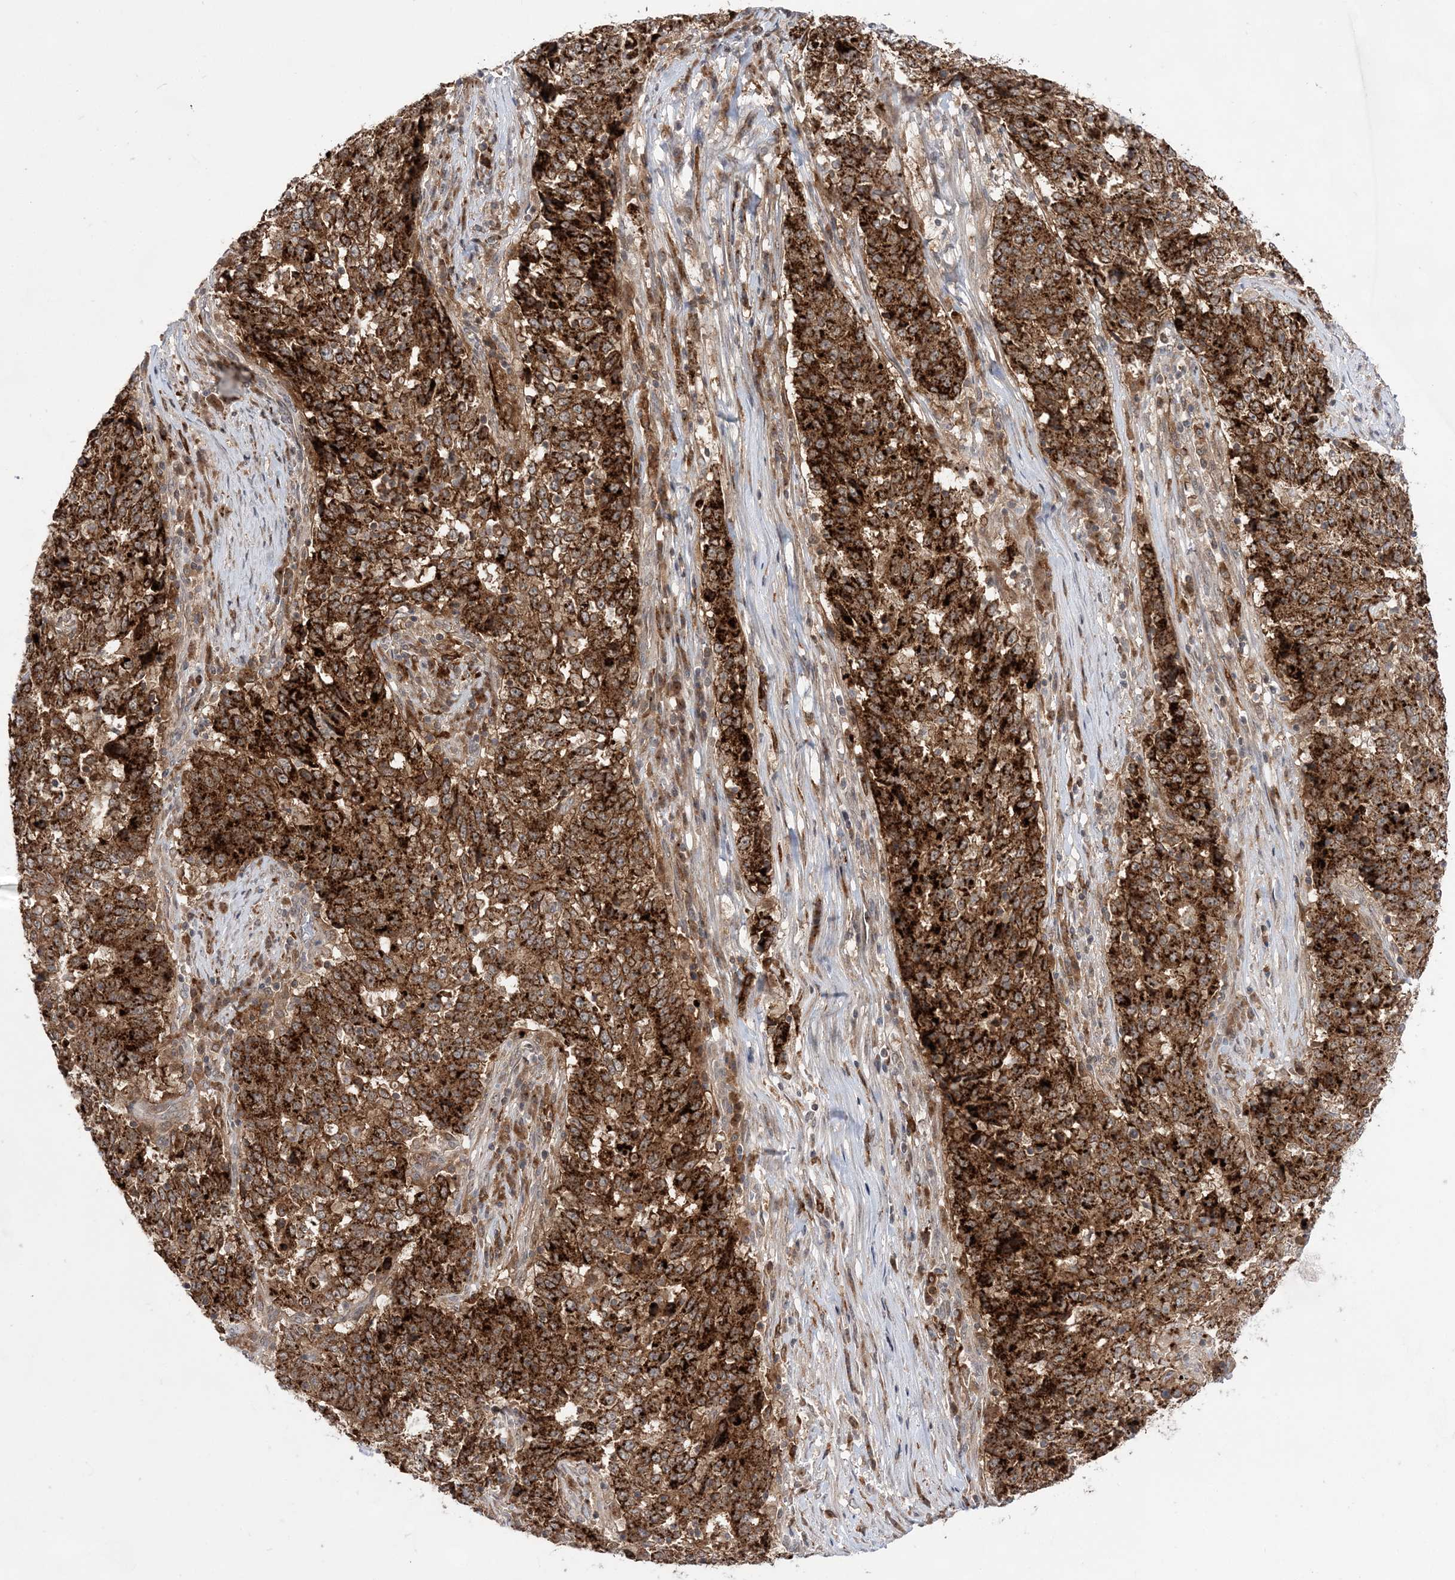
{"staining": {"intensity": "strong", "quantity": ">75%", "location": "cytoplasmic/membranous"}, "tissue": "stomach cancer", "cell_type": "Tumor cells", "image_type": "cancer", "snomed": [{"axis": "morphology", "description": "Adenocarcinoma, NOS"}, {"axis": "topography", "description": "Stomach"}], "caption": "About >75% of tumor cells in stomach adenocarcinoma demonstrate strong cytoplasmic/membranous protein staining as visualized by brown immunohistochemical staining.", "gene": "ANAPC15", "patient": {"sex": "male", "age": 59}}